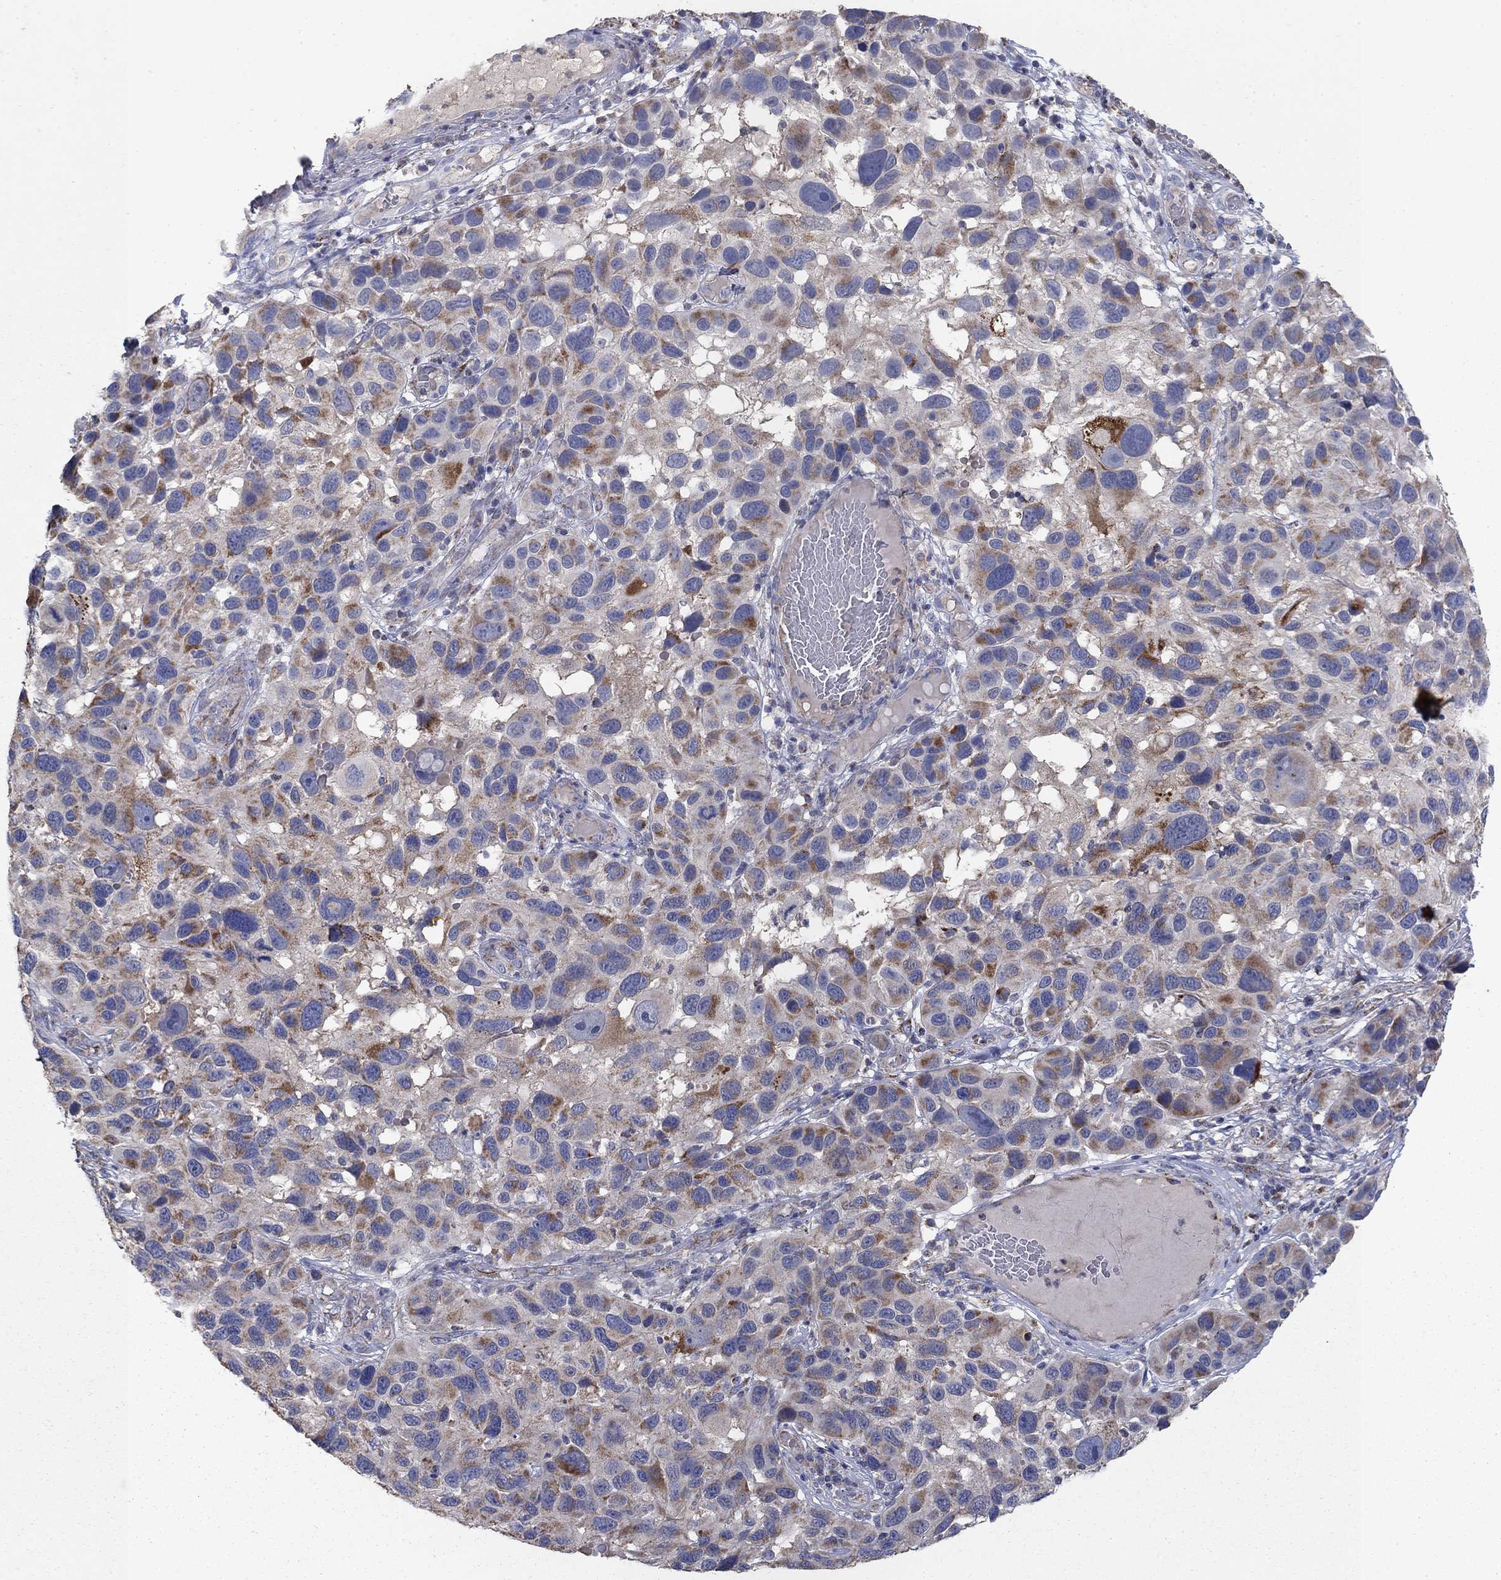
{"staining": {"intensity": "moderate", "quantity": "<25%", "location": "cytoplasmic/membranous"}, "tissue": "melanoma", "cell_type": "Tumor cells", "image_type": "cancer", "snomed": [{"axis": "morphology", "description": "Malignant melanoma, NOS"}, {"axis": "topography", "description": "Skin"}], "caption": "There is low levels of moderate cytoplasmic/membranous expression in tumor cells of malignant melanoma, as demonstrated by immunohistochemical staining (brown color).", "gene": "PNPLA2", "patient": {"sex": "male", "age": 53}}